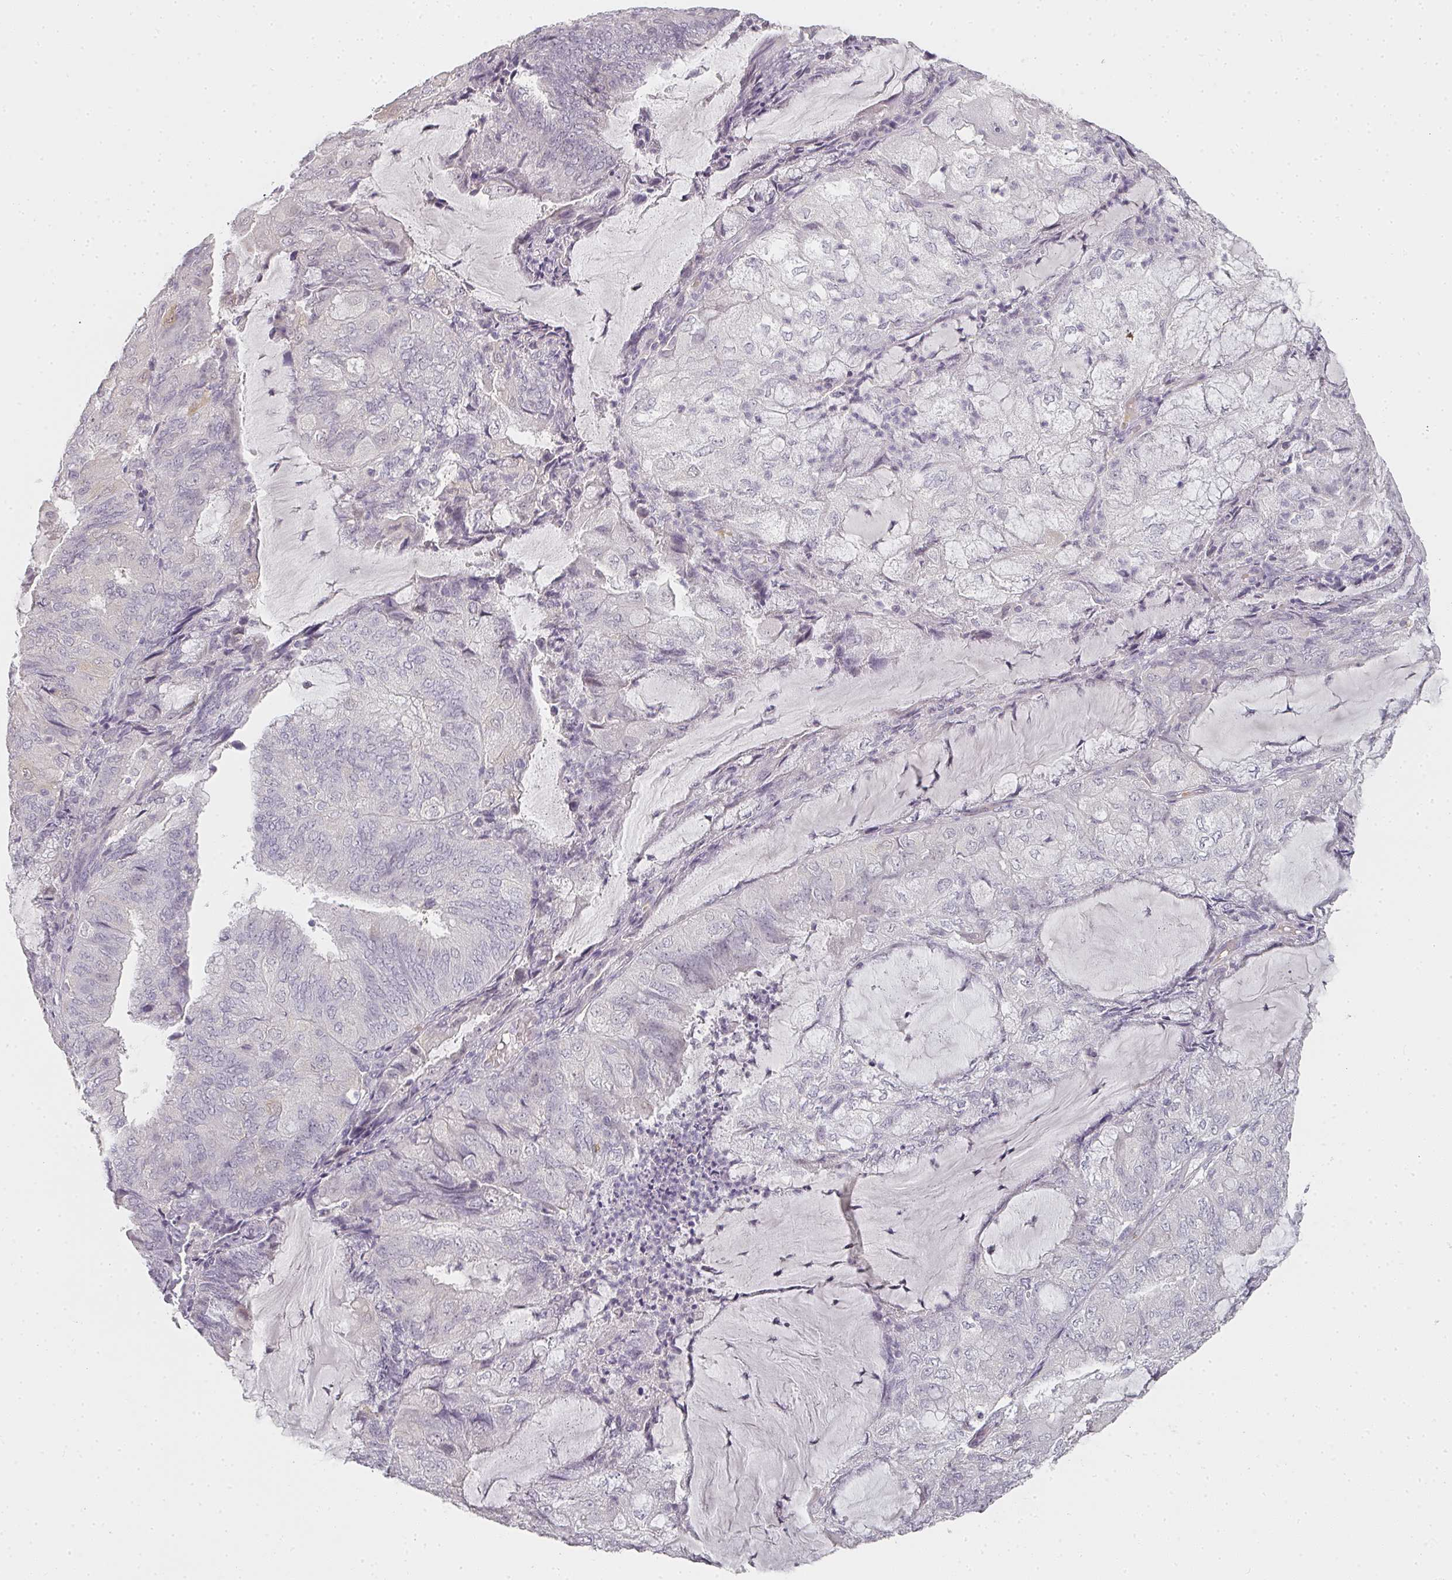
{"staining": {"intensity": "negative", "quantity": "none", "location": "none"}, "tissue": "endometrial cancer", "cell_type": "Tumor cells", "image_type": "cancer", "snomed": [{"axis": "morphology", "description": "Adenocarcinoma, NOS"}, {"axis": "topography", "description": "Endometrium"}], "caption": "This image is of adenocarcinoma (endometrial) stained with IHC to label a protein in brown with the nuclei are counter-stained blue. There is no staining in tumor cells.", "gene": "SHISA2", "patient": {"sex": "female", "age": 81}}